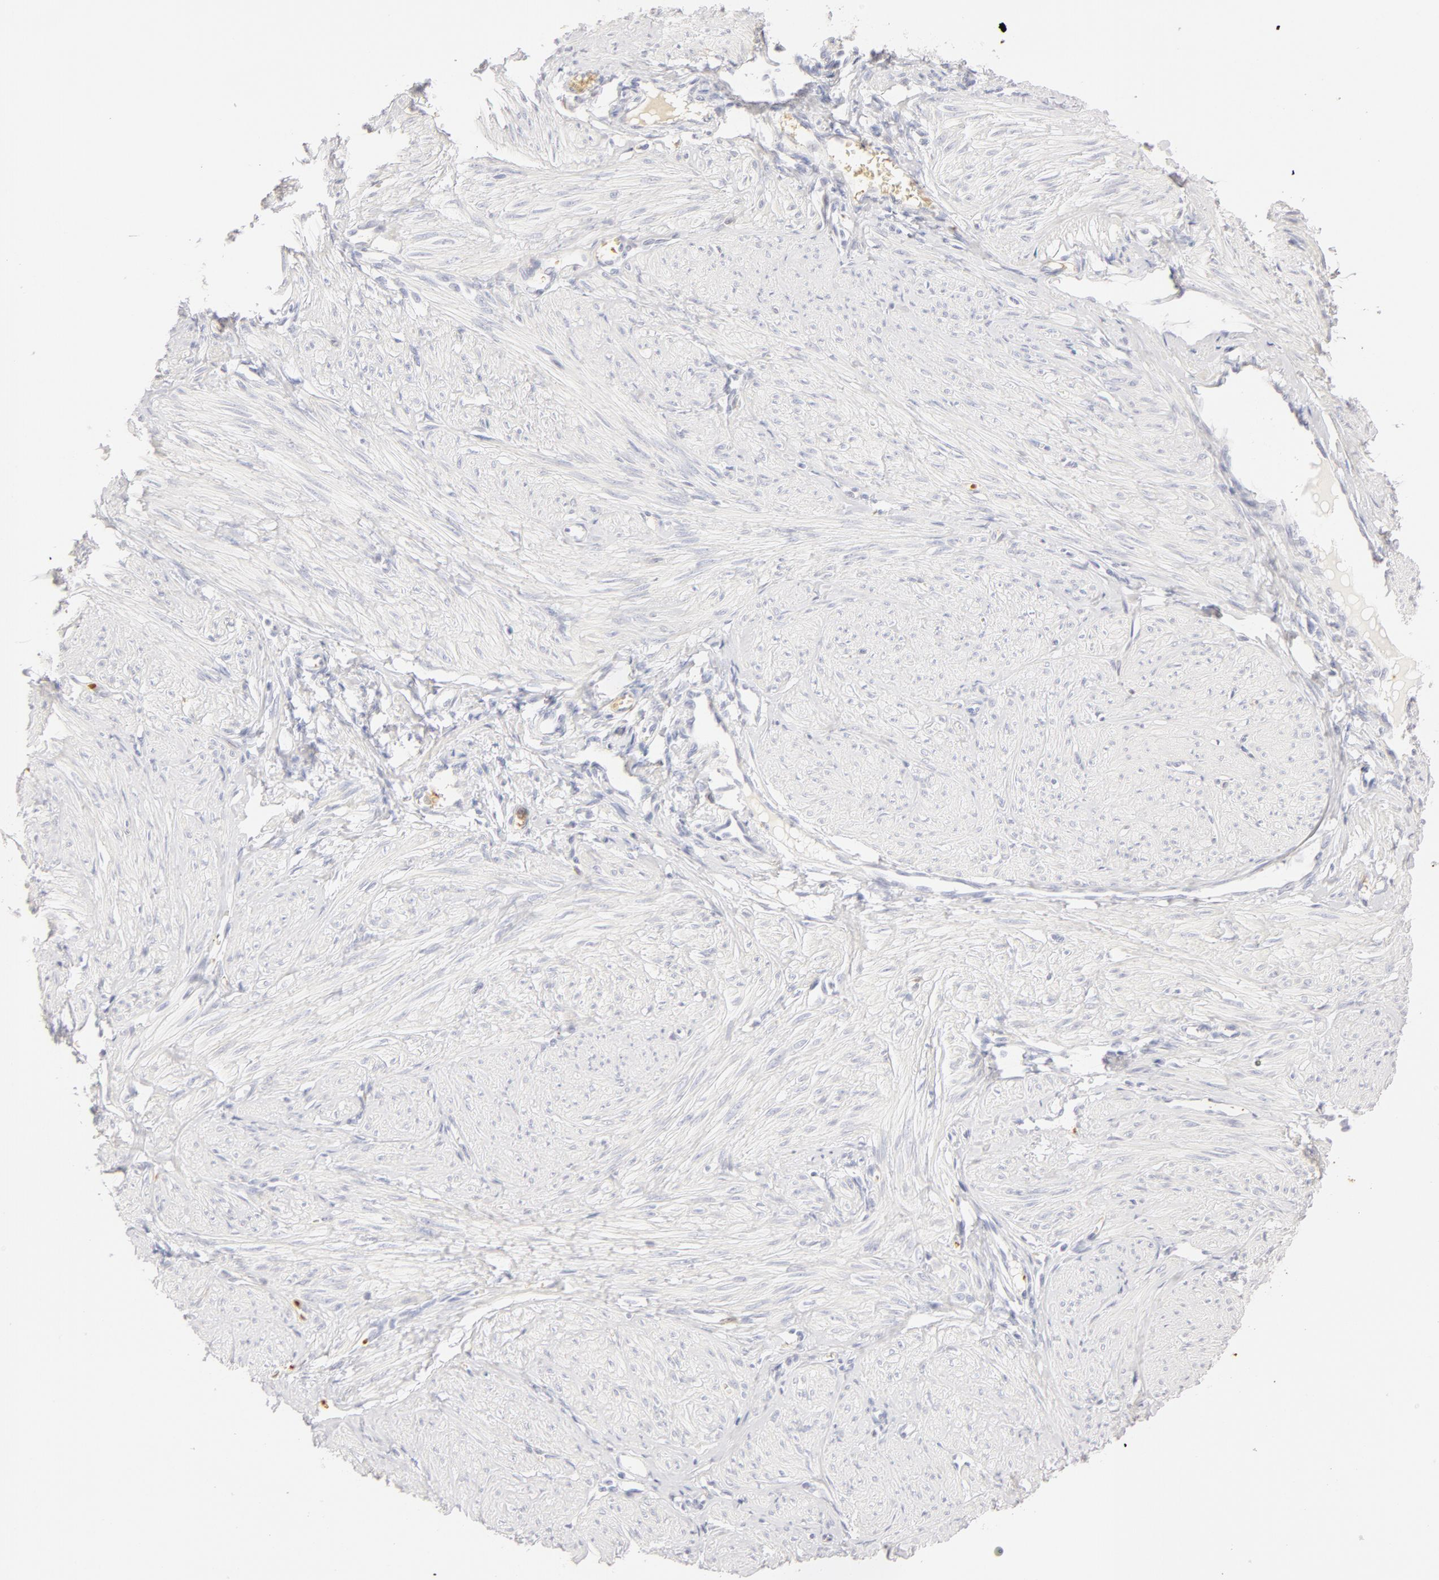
{"staining": {"intensity": "negative", "quantity": "none", "location": "none"}, "tissue": "smooth muscle", "cell_type": "Smooth muscle cells", "image_type": "normal", "snomed": [{"axis": "morphology", "description": "Normal tissue, NOS"}, {"axis": "topography", "description": "Uterus"}], "caption": "Photomicrograph shows no protein positivity in smooth muscle cells of unremarkable smooth muscle.", "gene": "CA2", "patient": {"sex": "female", "age": 45}}